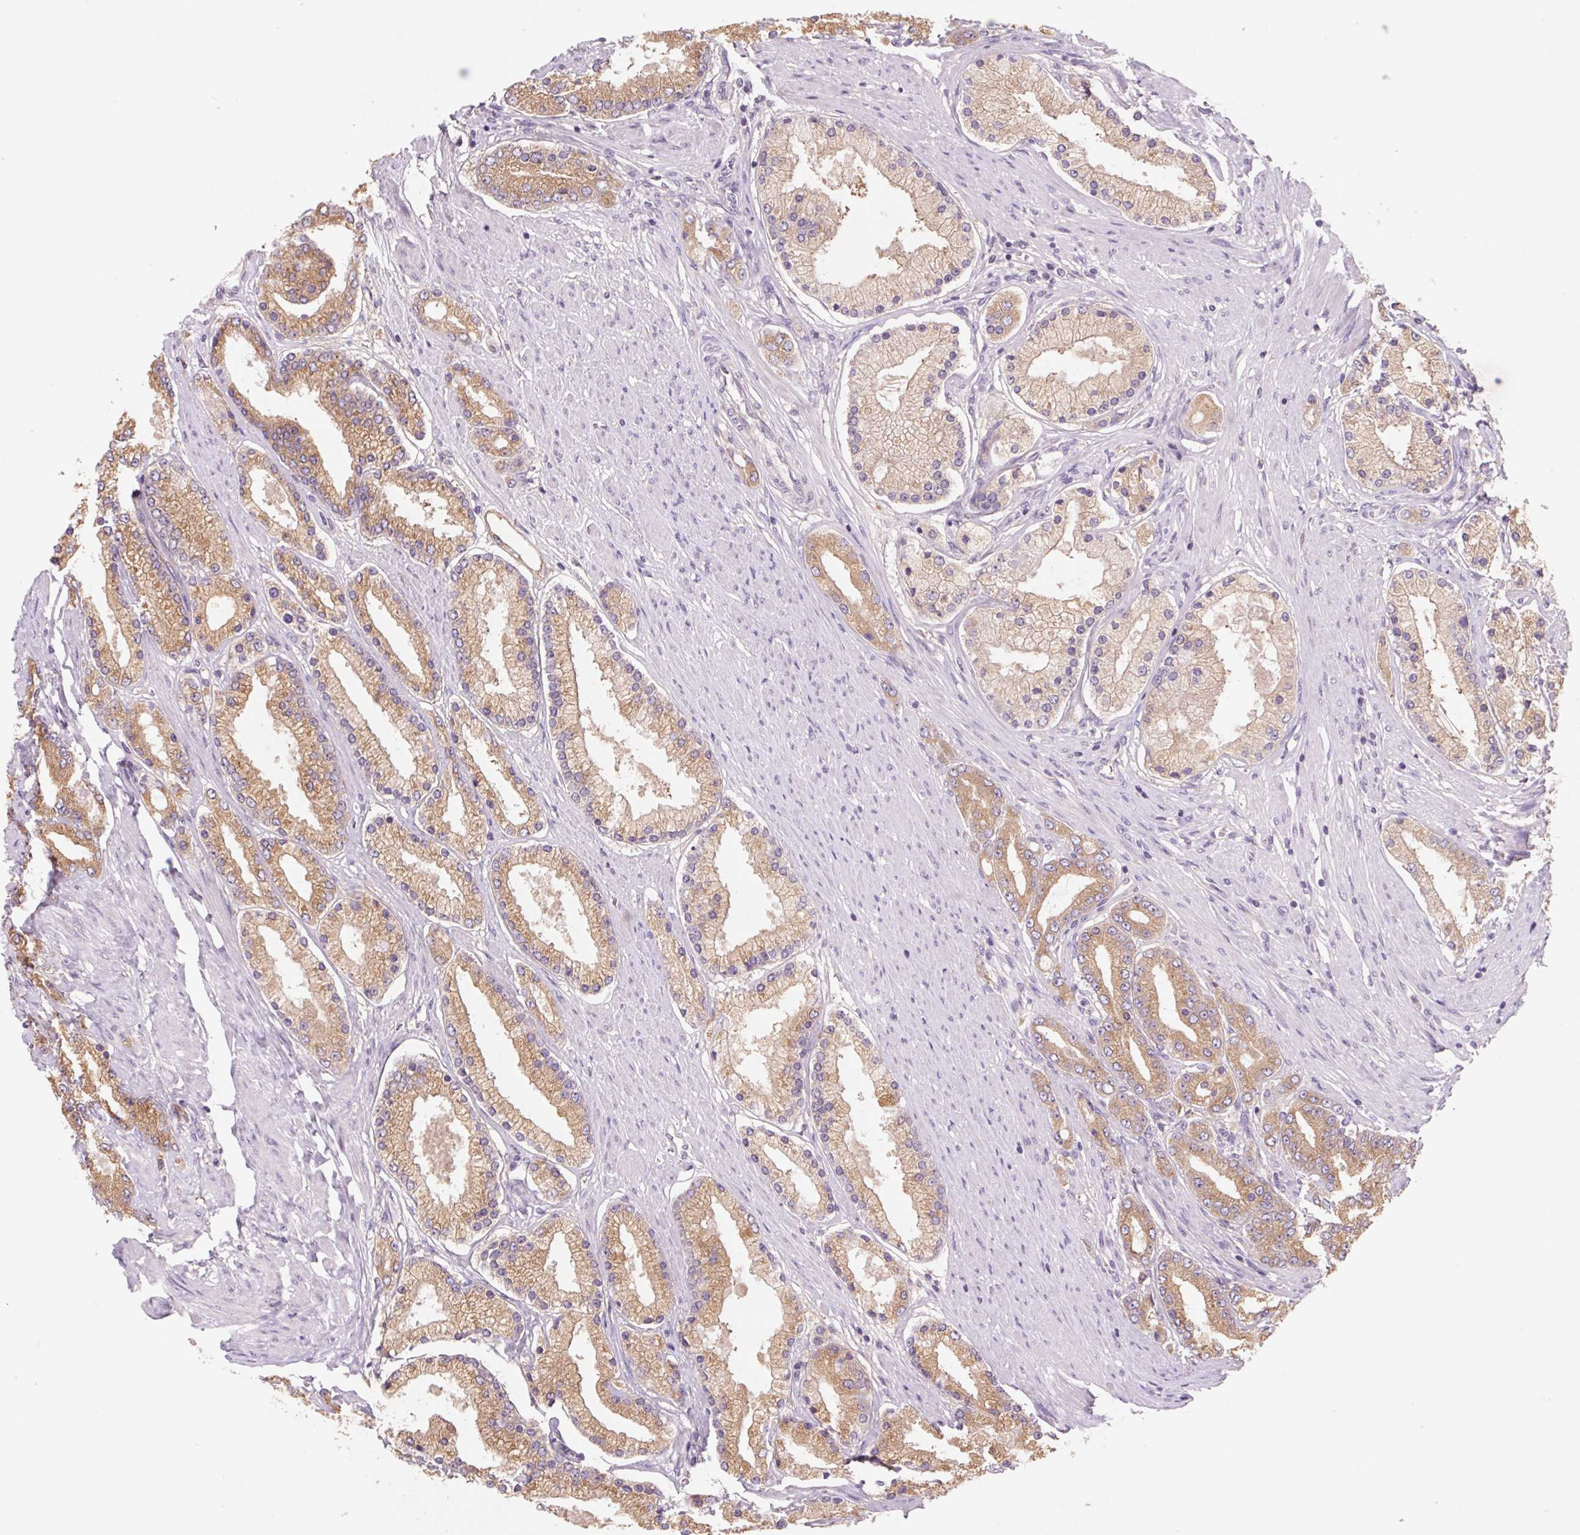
{"staining": {"intensity": "moderate", "quantity": ">75%", "location": "cytoplasmic/membranous"}, "tissue": "prostate cancer", "cell_type": "Tumor cells", "image_type": "cancer", "snomed": [{"axis": "morphology", "description": "Adenocarcinoma, High grade"}, {"axis": "topography", "description": "Prostate"}], "caption": "A photomicrograph of prostate high-grade adenocarcinoma stained for a protein exhibits moderate cytoplasmic/membranous brown staining in tumor cells. The protein of interest is stained brown, and the nuclei are stained in blue (DAB (3,3'-diaminobenzidine) IHC with brightfield microscopy, high magnification).", "gene": "RAB1A", "patient": {"sex": "male", "age": 67}}